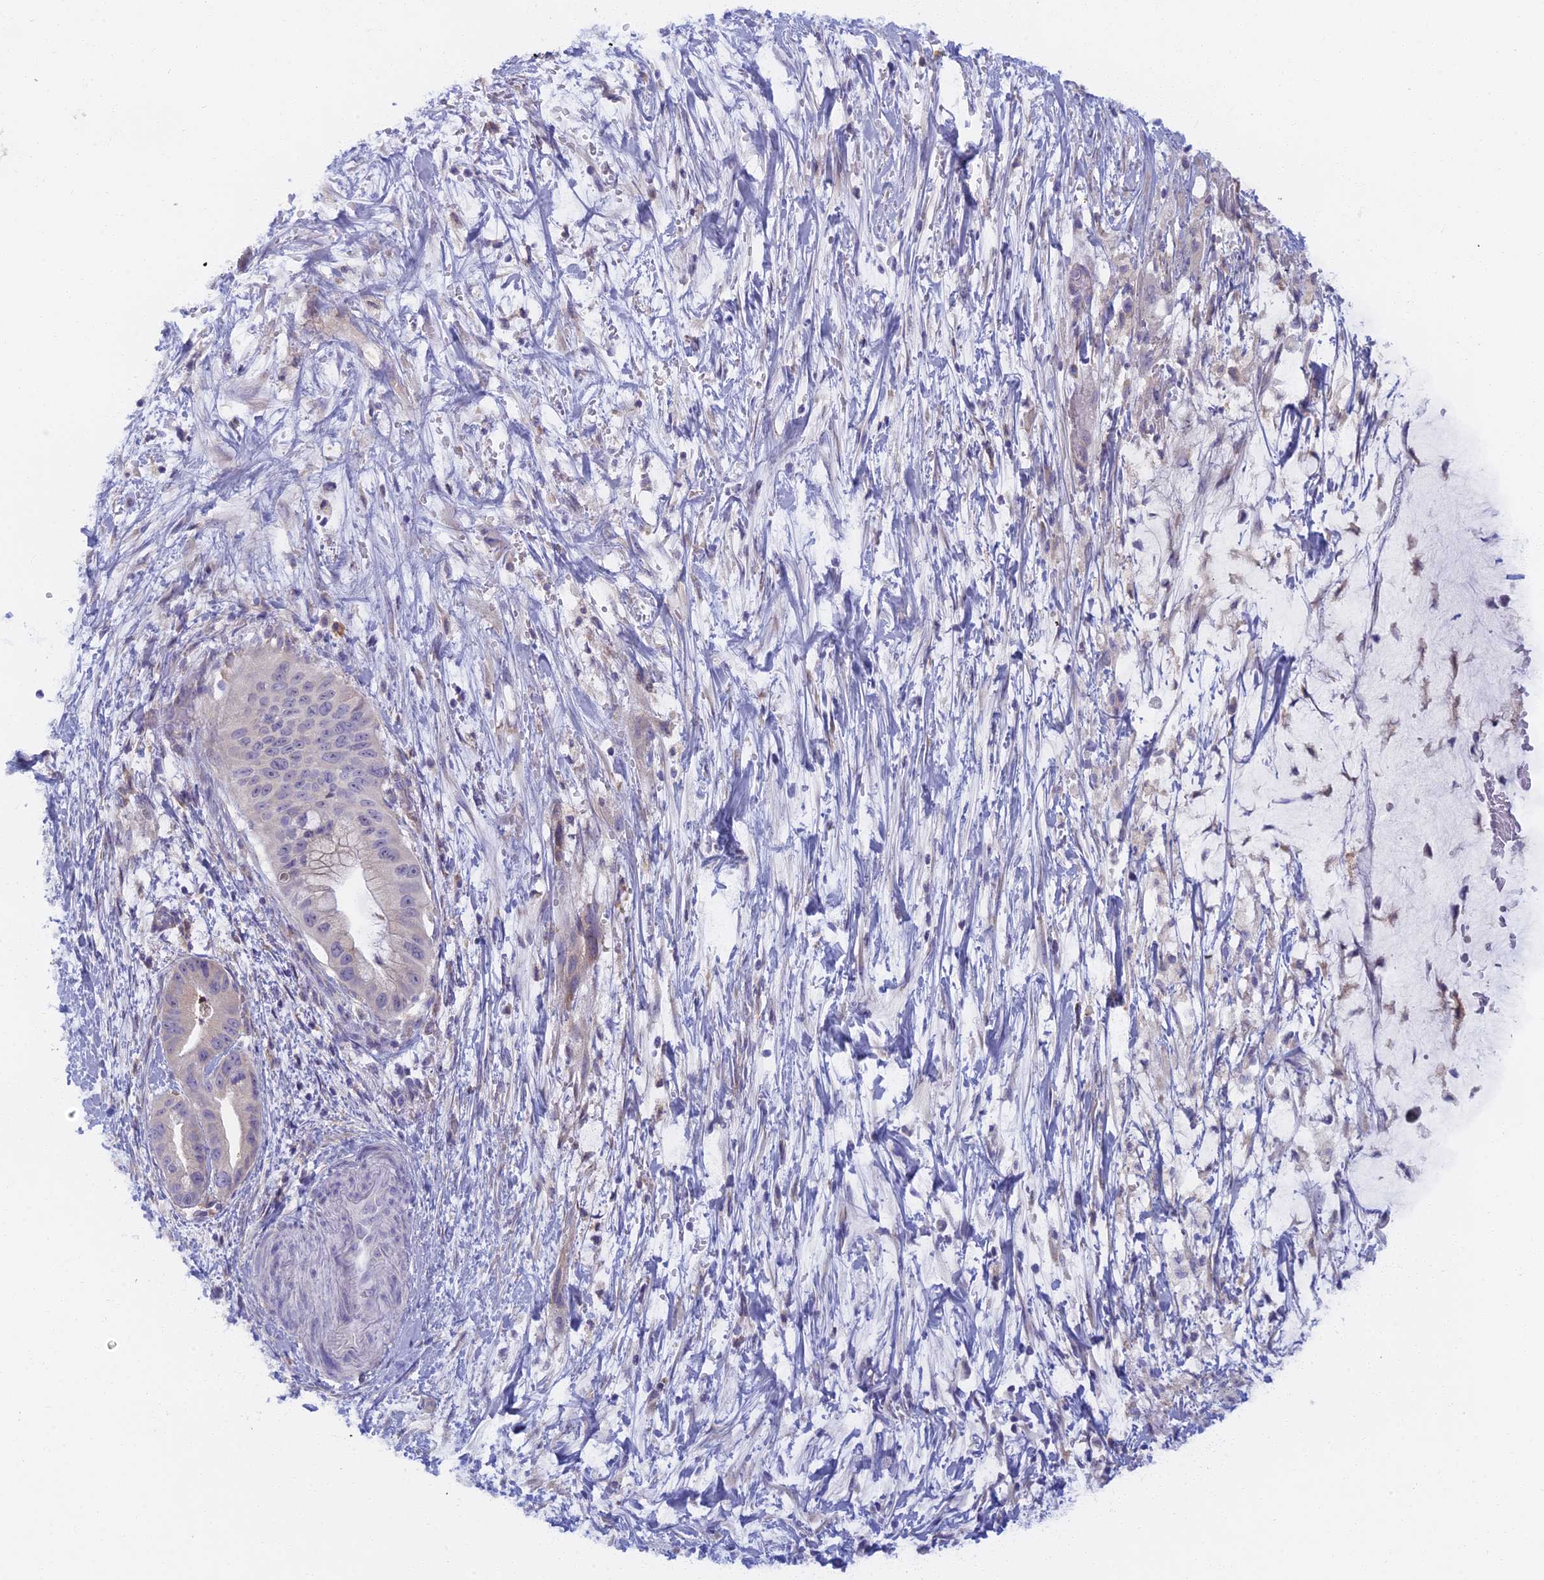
{"staining": {"intensity": "negative", "quantity": "none", "location": "none"}, "tissue": "pancreatic cancer", "cell_type": "Tumor cells", "image_type": "cancer", "snomed": [{"axis": "morphology", "description": "Adenocarcinoma, NOS"}, {"axis": "topography", "description": "Pancreas"}], "caption": "IHC photomicrograph of human pancreatic cancer stained for a protein (brown), which reveals no expression in tumor cells.", "gene": "DDX51", "patient": {"sex": "male", "age": 48}}